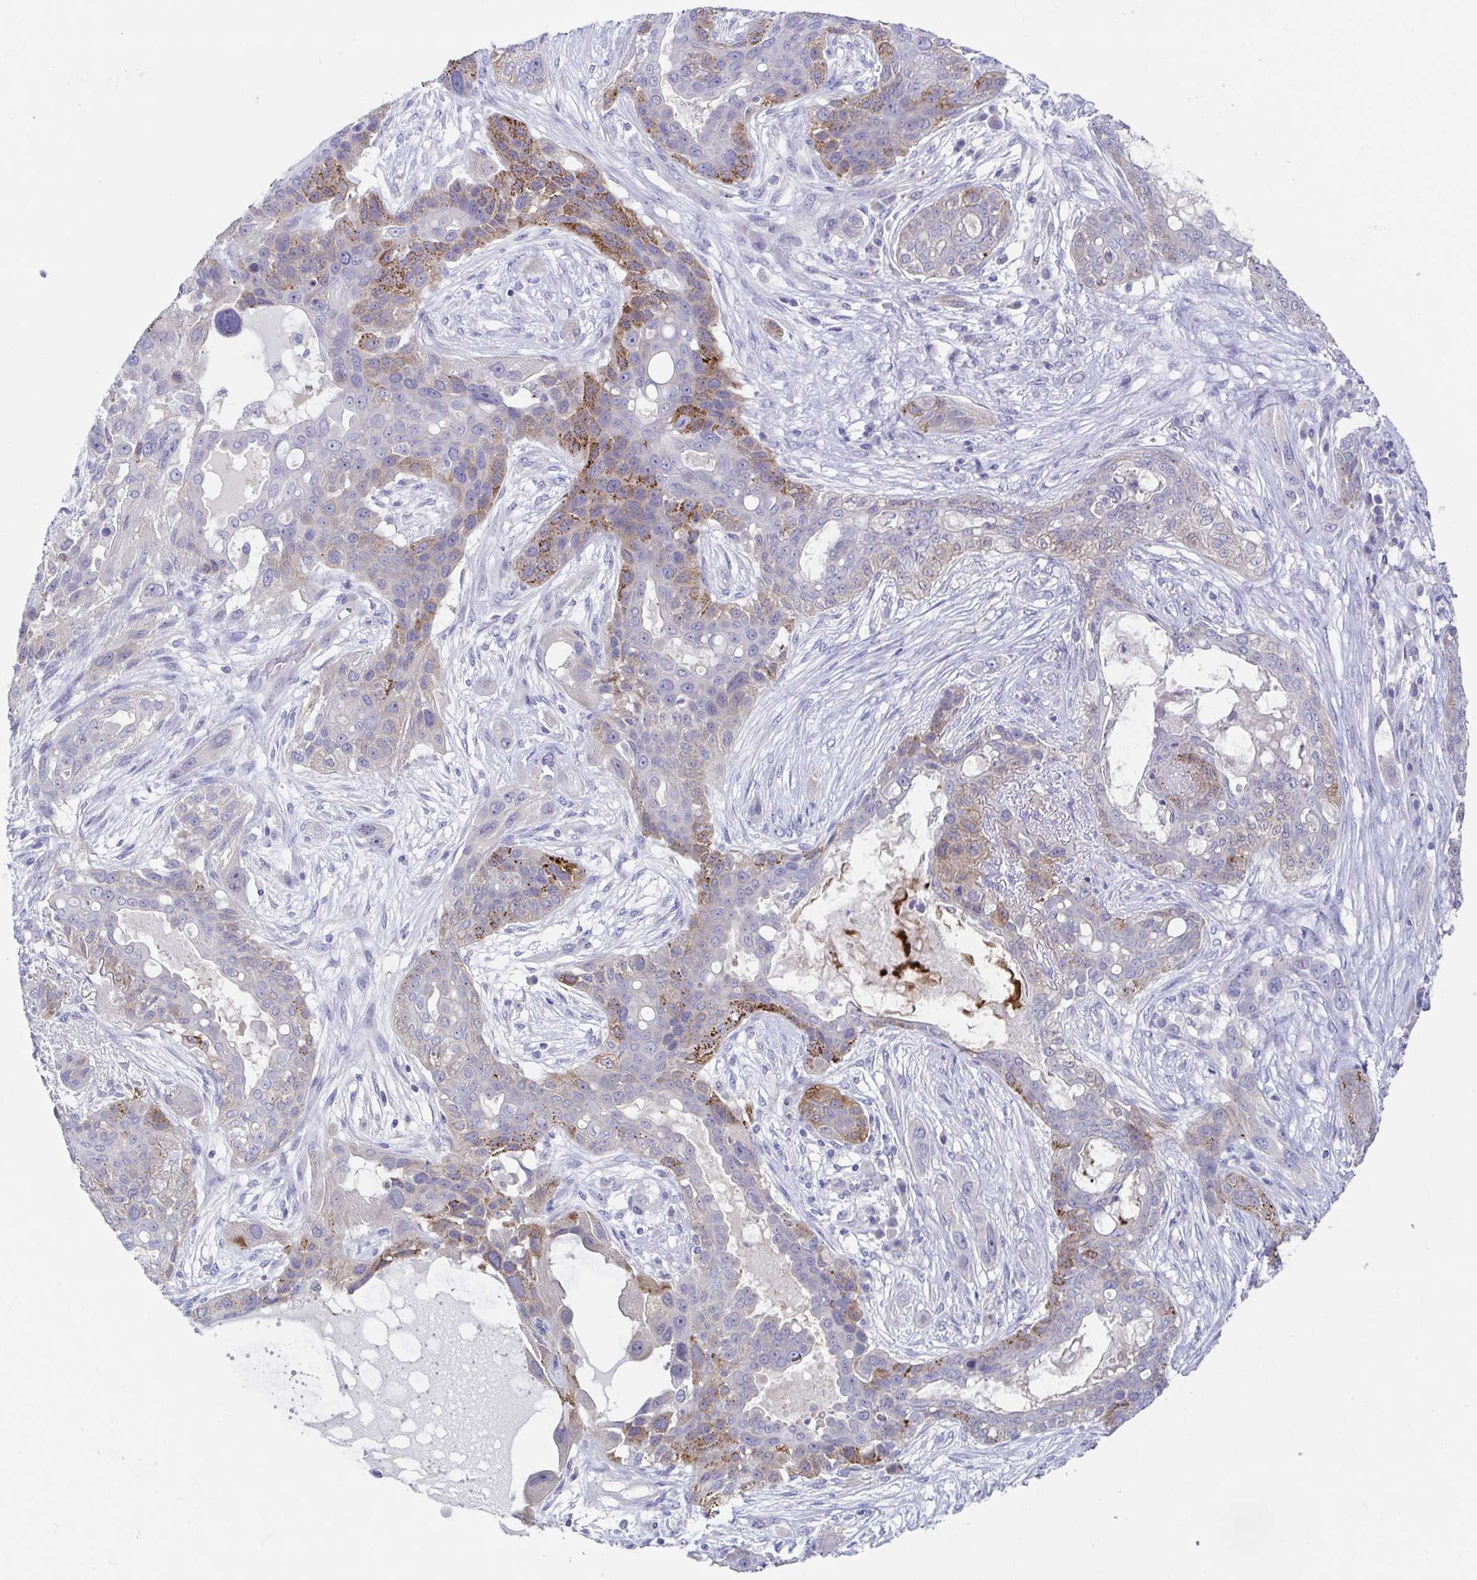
{"staining": {"intensity": "moderate", "quantity": "<25%", "location": "cytoplasmic/membranous"}, "tissue": "lung cancer", "cell_type": "Tumor cells", "image_type": "cancer", "snomed": [{"axis": "morphology", "description": "Squamous cell carcinoma, NOS"}, {"axis": "topography", "description": "Lung"}], "caption": "Brown immunohistochemical staining in human lung cancer (squamous cell carcinoma) demonstrates moderate cytoplasmic/membranous expression in approximately <25% of tumor cells.", "gene": "HTR2A", "patient": {"sex": "female", "age": 70}}